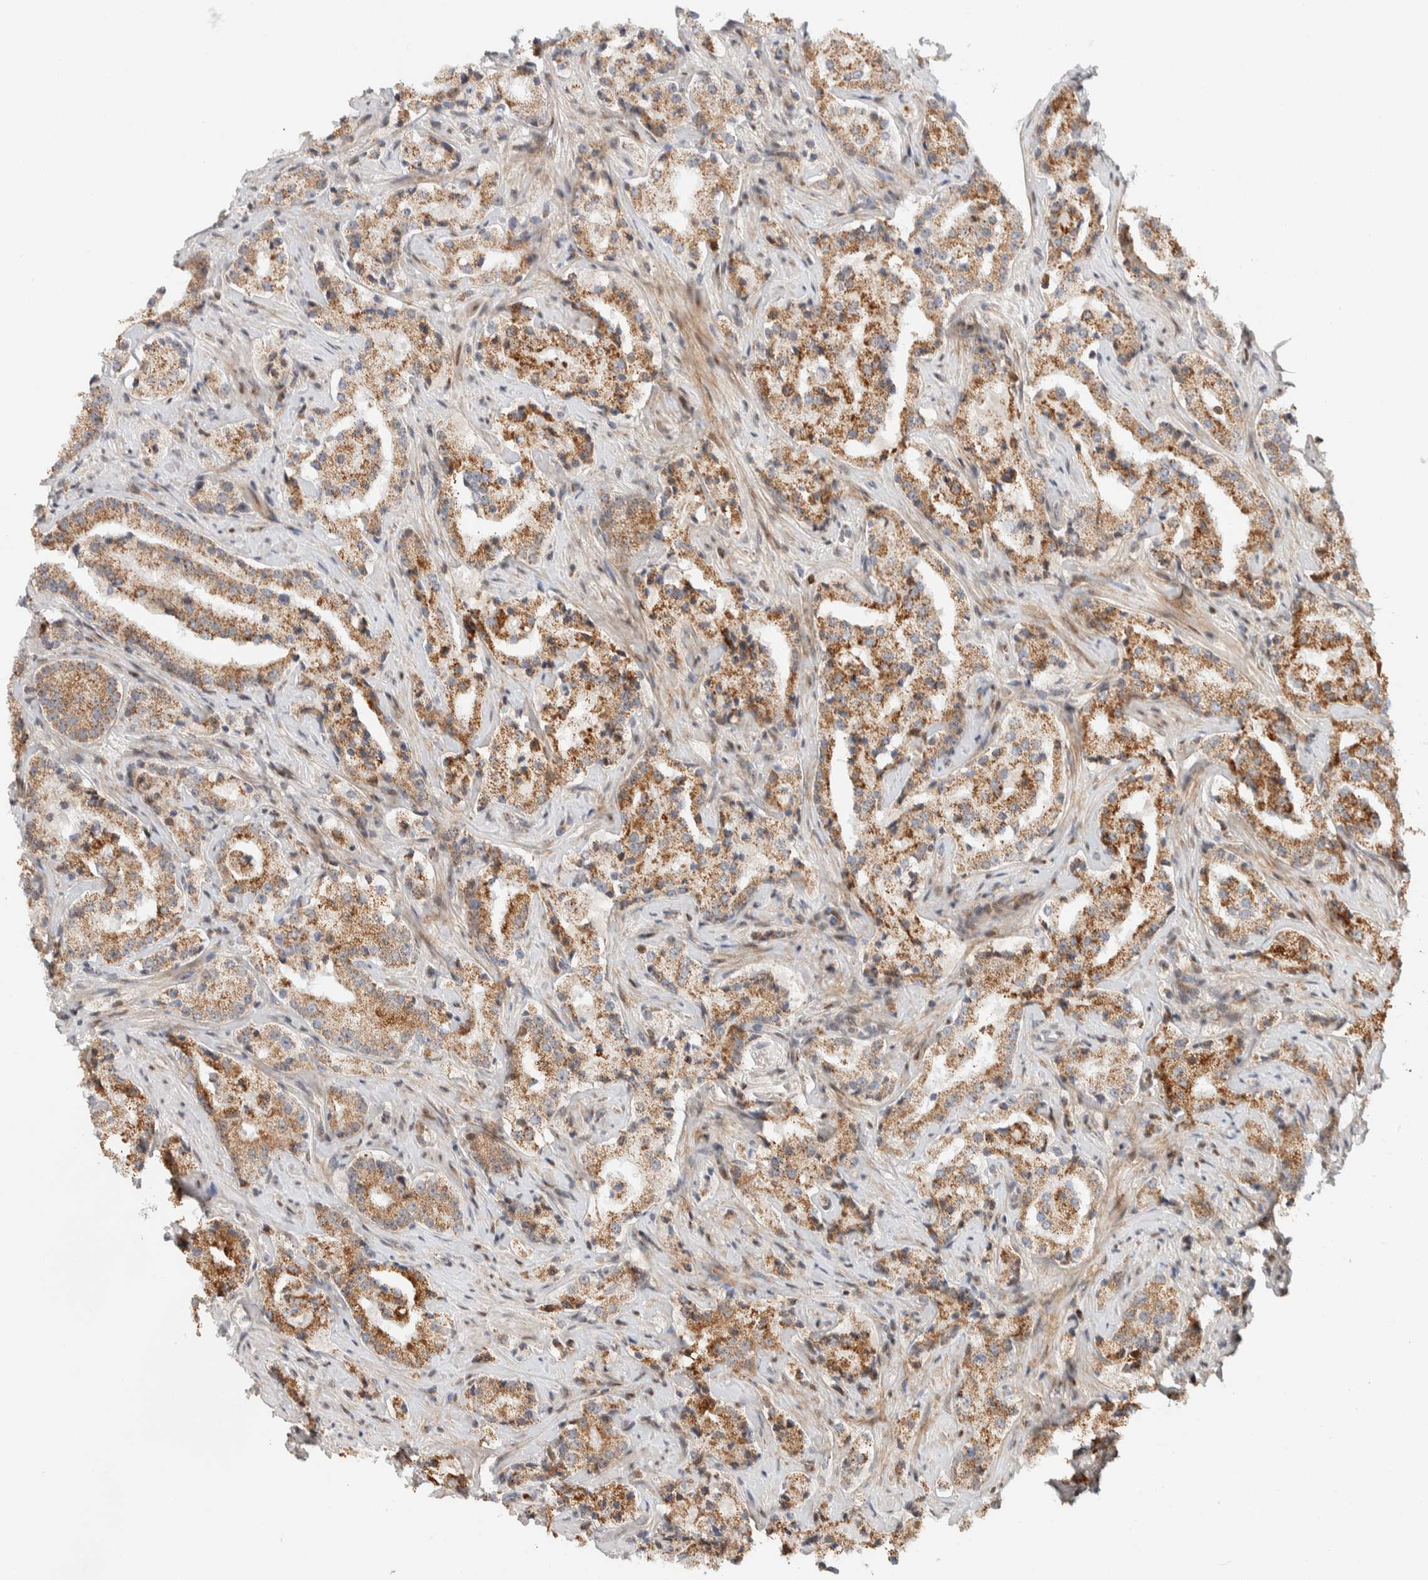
{"staining": {"intensity": "strong", "quantity": ">75%", "location": "cytoplasmic/membranous"}, "tissue": "prostate cancer", "cell_type": "Tumor cells", "image_type": "cancer", "snomed": [{"axis": "morphology", "description": "Adenocarcinoma, High grade"}, {"axis": "topography", "description": "Prostate"}], "caption": "An immunohistochemistry (IHC) micrograph of neoplastic tissue is shown. Protein staining in brown labels strong cytoplasmic/membranous positivity in prostate cancer within tumor cells. (IHC, brightfield microscopy, high magnification).", "gene": "TSPAN32", "patient": {"sex": "male", "age": 63}}